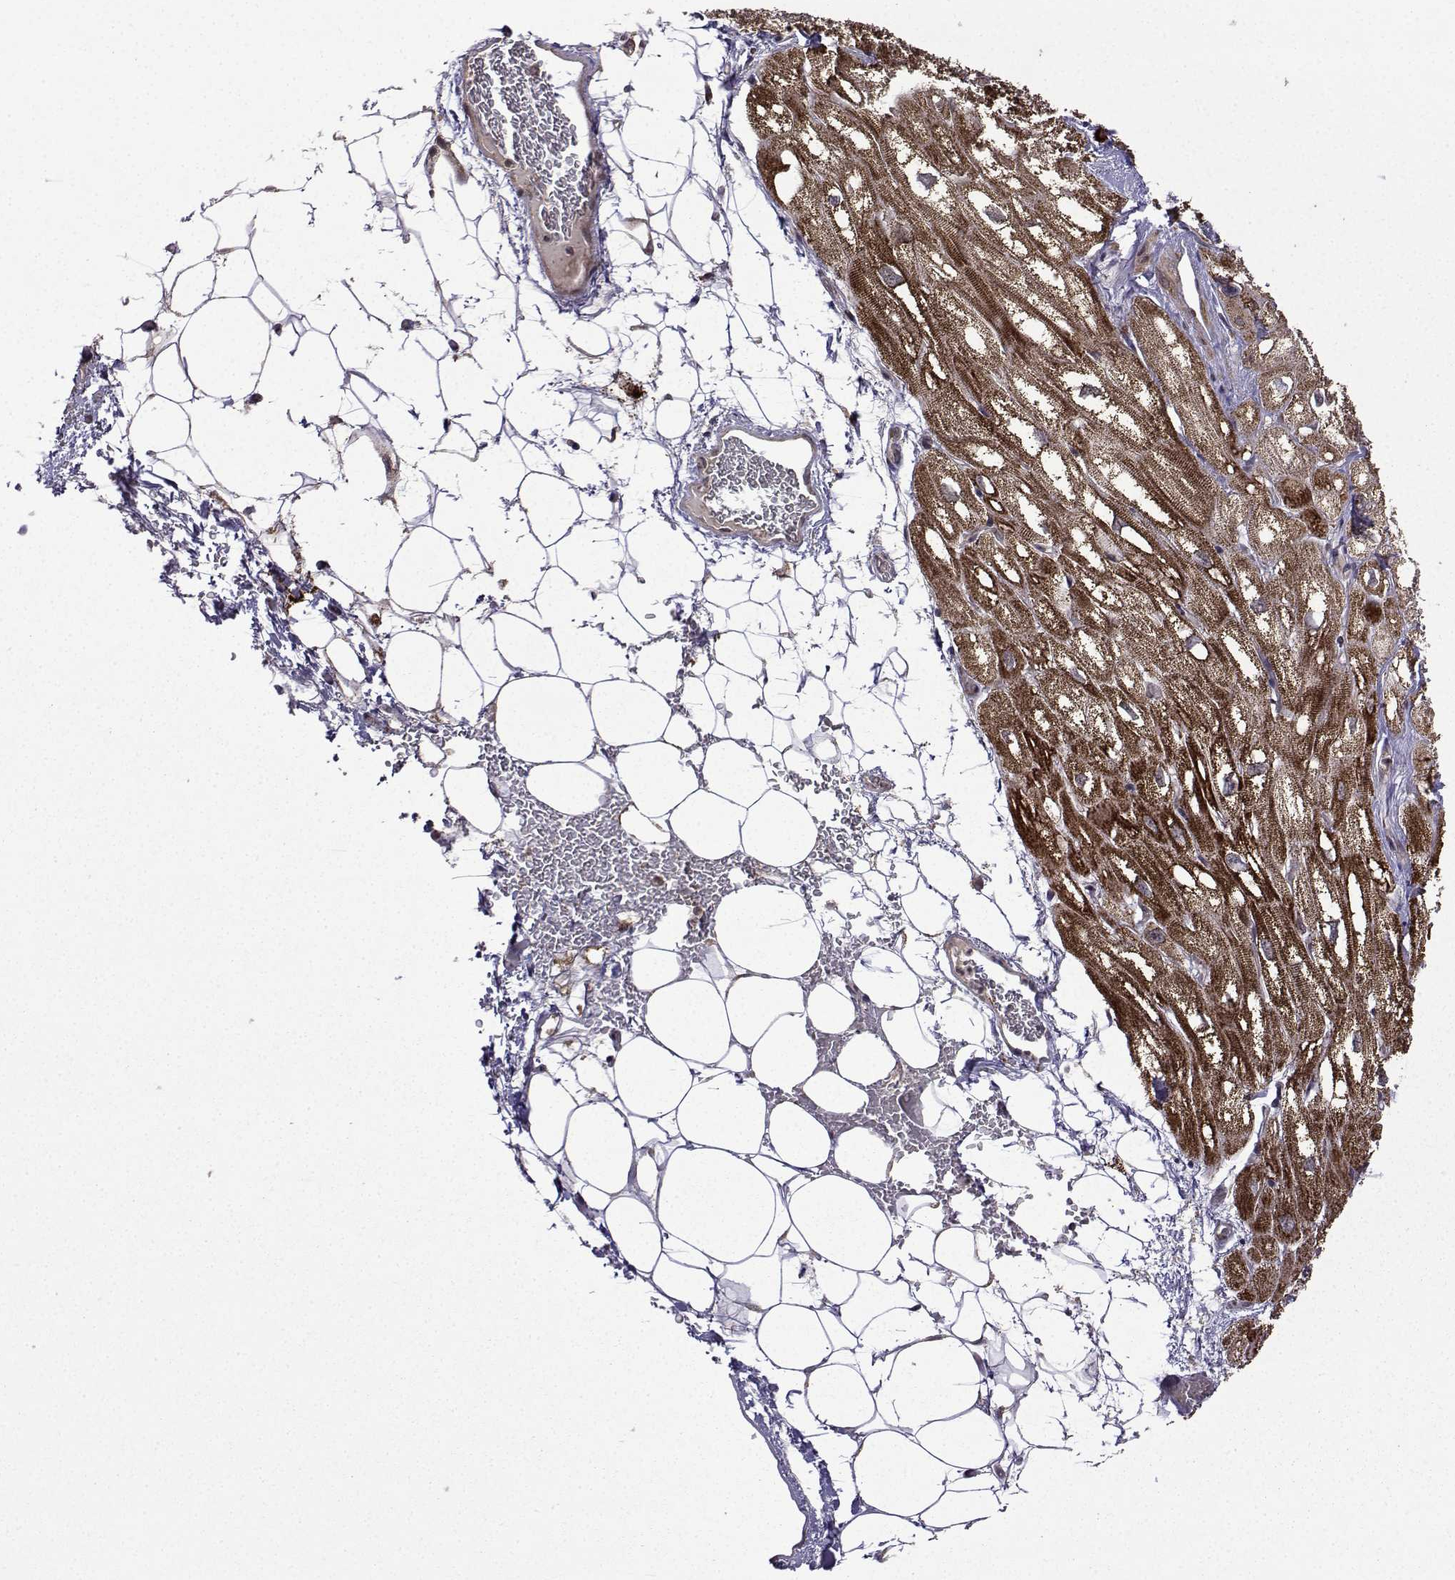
{"staining": {"intensity": "strong", "quantity": "25%-75%", "location": "cytoplasmic/membranous"}, "tissue": "heart muscle", "cell_type": "Cardiomyocytes", "image_type": "normal", "snomed": [{"axis": "morphology", "description": "Normal tissue, NOS"}, {"axis": "topography", "description": "Heart"}], "caption": "Strong cytoplasmic/membranous expression is present in approximately 25%-75% of cardiomyocytes in normal heart muscle.", "gene": "TAB2", "patient": {"sex": "male", "age": 61}}